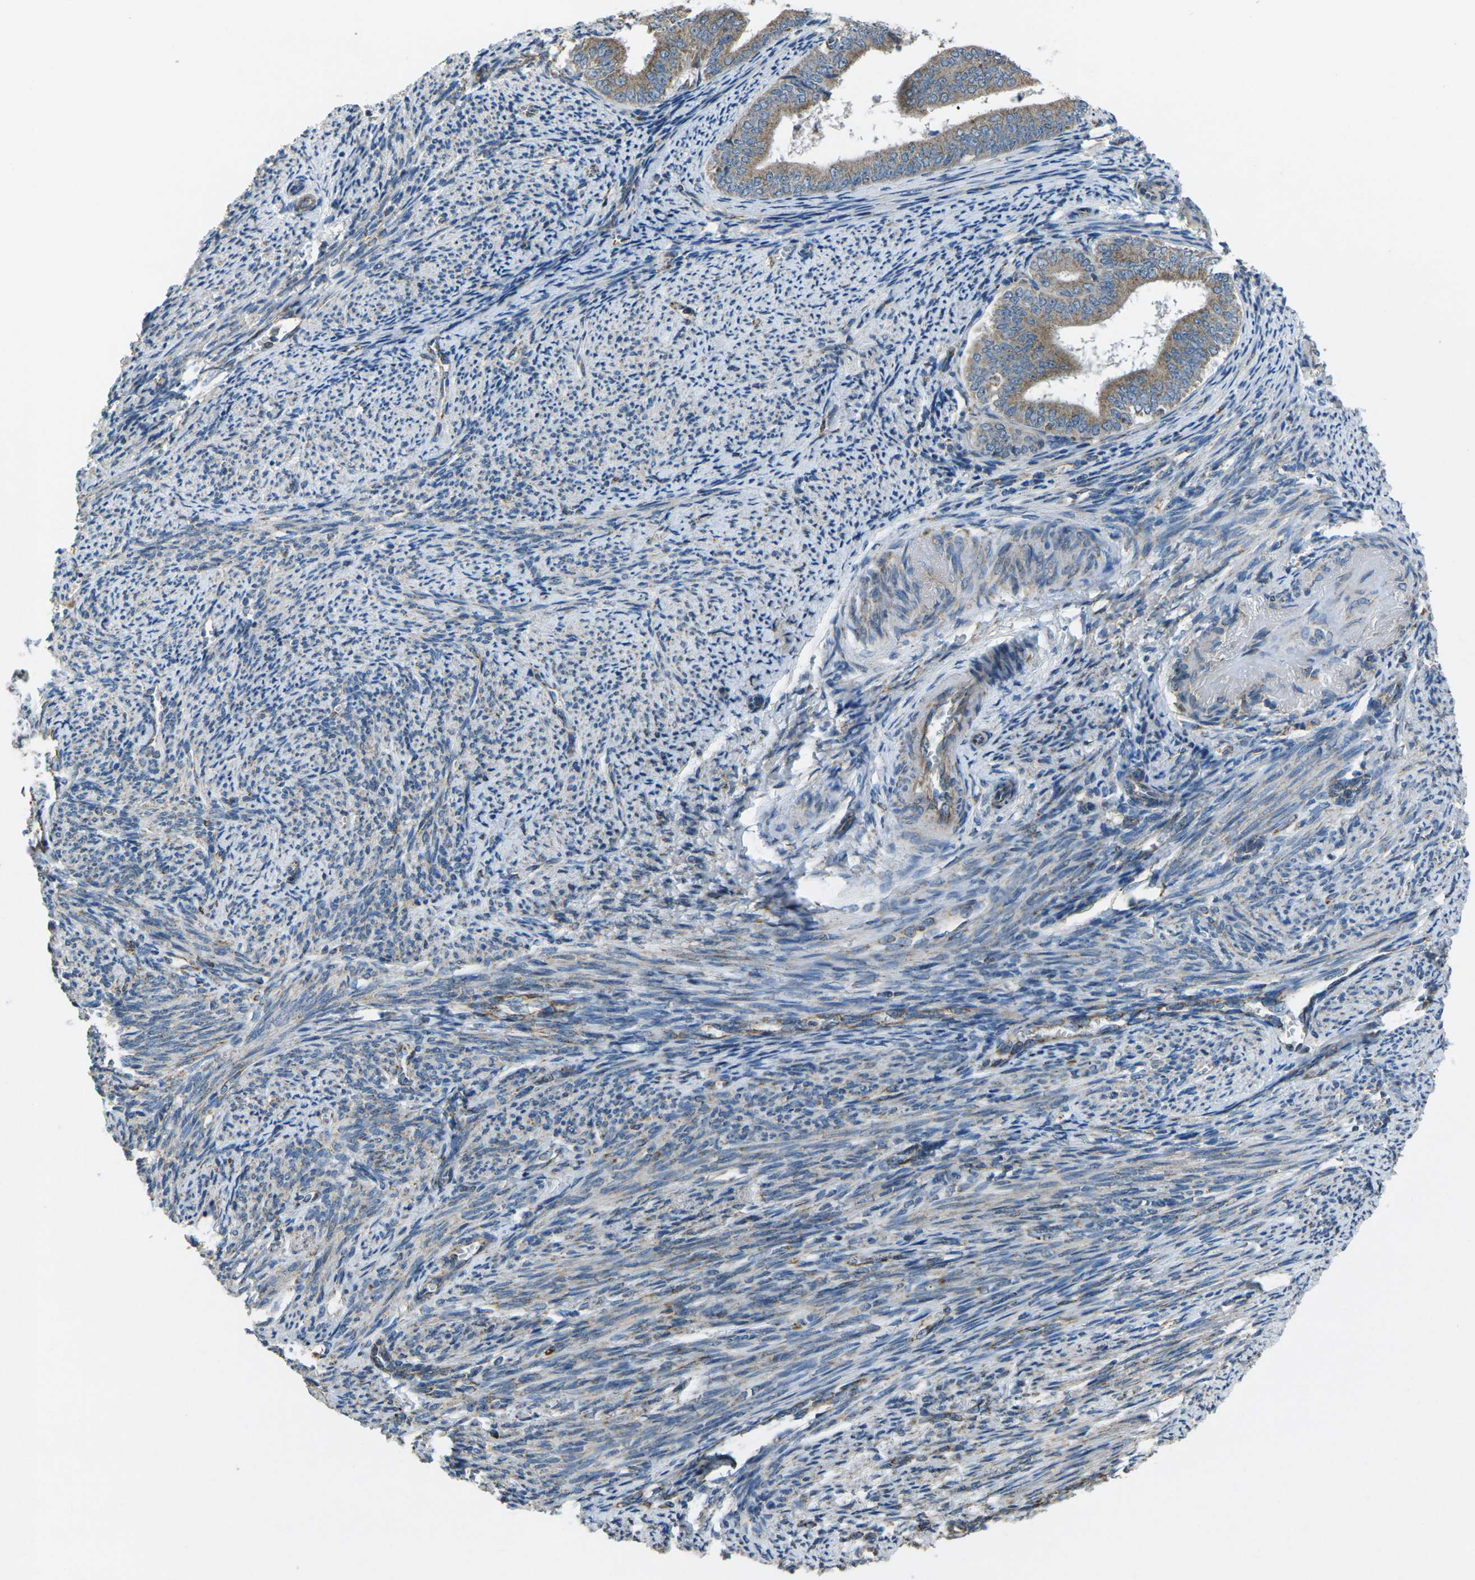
{"staining": {"intensity": "weak", "quantity": ">75%", "location": "cytoplasmic/membranous"}, "tissue": "endometrial cancer", "cell_type": "Tumor cells", "image_type": "cancer", "snomed": [{"axis": "morphology", "description": "Adenocarcinoma, NOS"}, {"axis": "topography", "description": "Endometrium"}], "caption": "This histopathology image exhibits immunohistochemistry (IHC) staining of adenocarcinoma (endometrial), with low weak cytoplasmic/membranous positivity in about >75% of tumor cells.", "gene": "TMEM120B", "patient": {"sex": "female", "age": 63}}